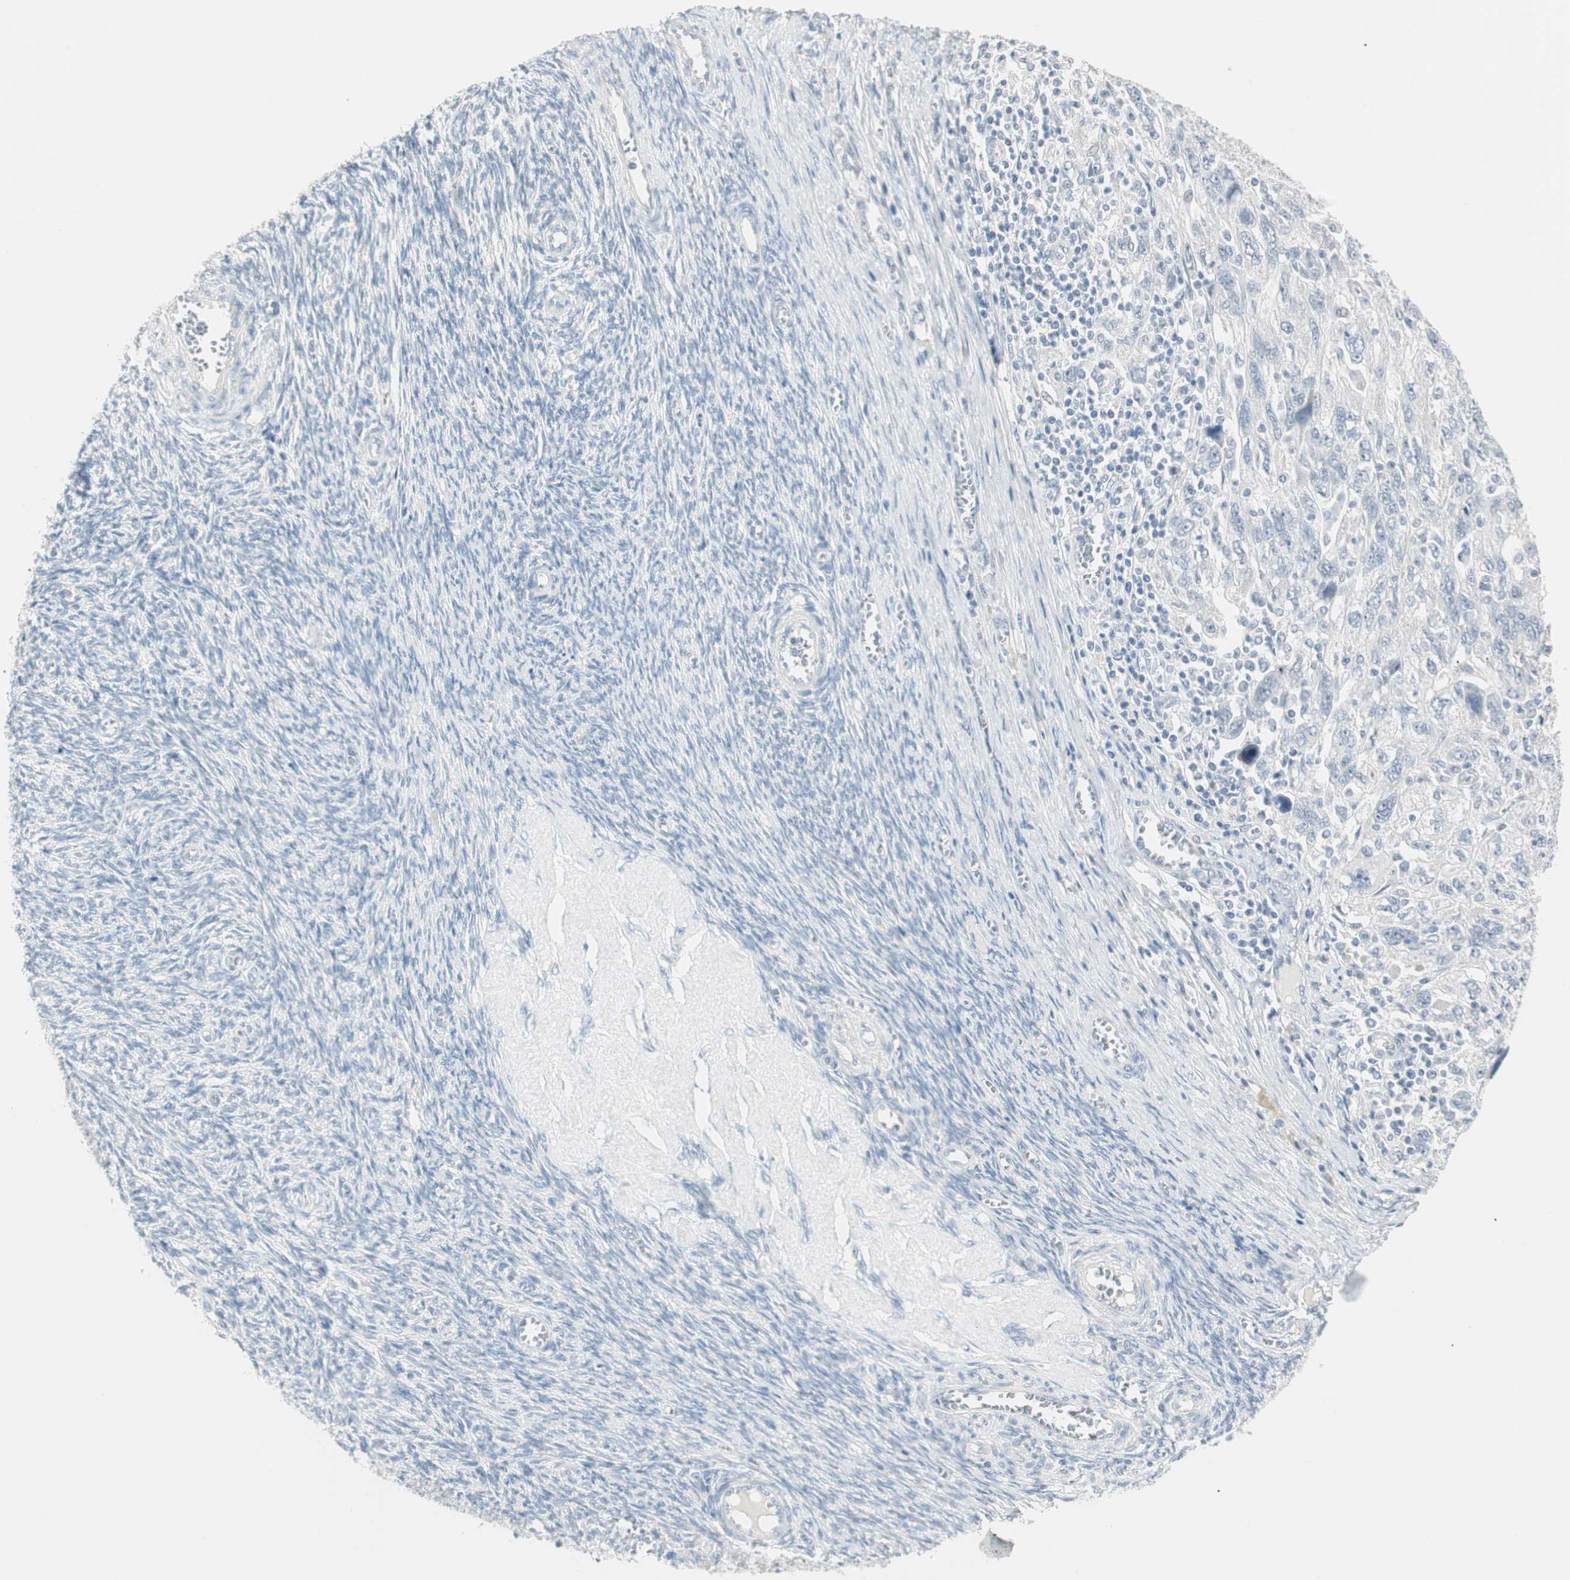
{"staining": {"intensity": "negative", "quantity": "none", "location": "none"}, "tissue": "ovarian cancer", "cell_type": "Tumor cells", "image_type": "cancer", "snomed": [{"axis": "morphology", "description": "Carcinoma, NOS"}, {"axis": "morphology", "description": "Cystadenocarcinoma, serous, NOS"}, {"axis": "topography", "description": "Ovary"}], "caption": "Immunohistochemistry histopathology image of human ovarian carcinoma stained for a protein (brown), which exhibits no expression in tumor cells.", "gene": "MLLT10", "patient": {"sex": "female", "age": 69}}